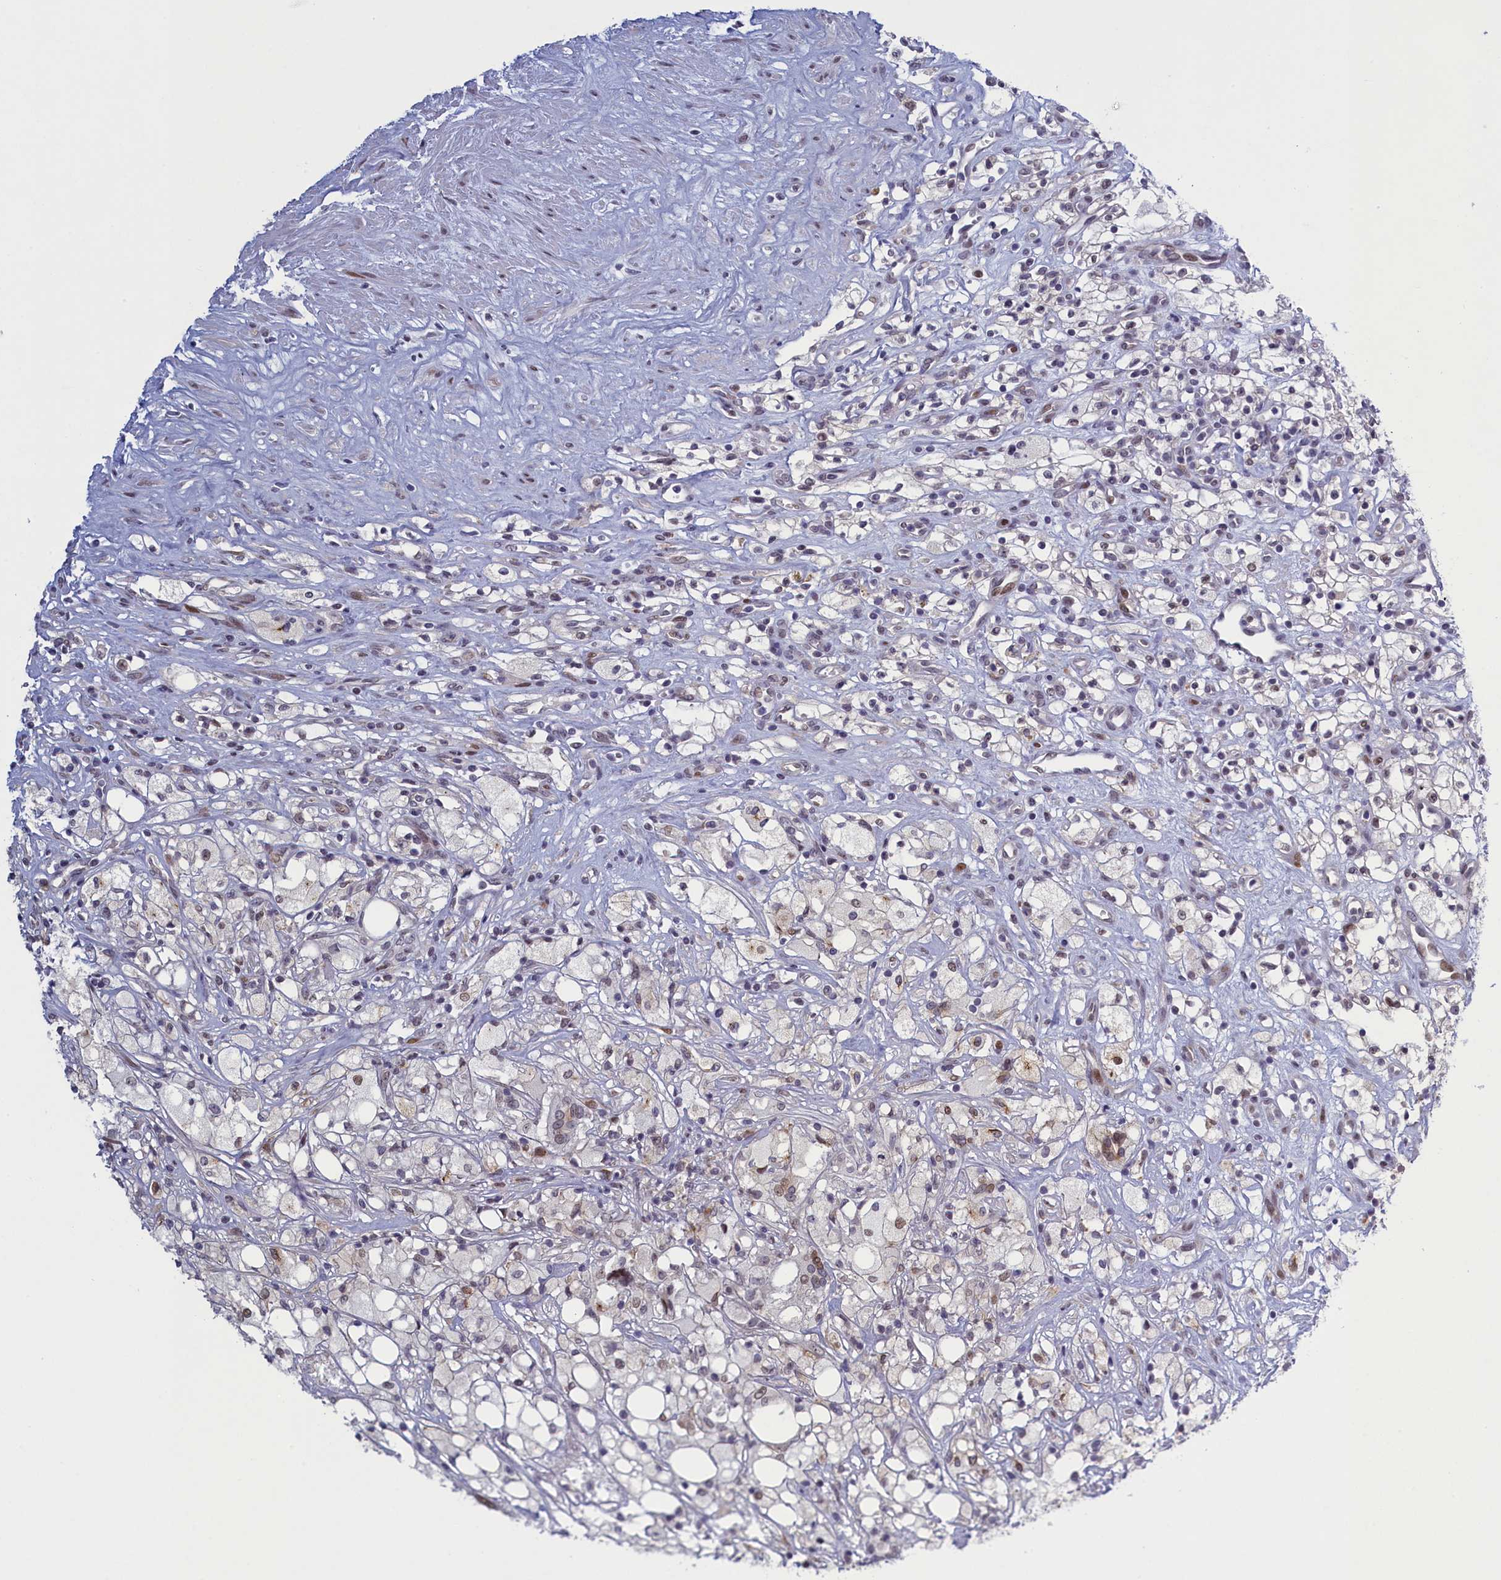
{"staining": {"intensity": "moderate", "quantity": "<25%", "location": "nuclear"}, "tissue": "renal cancer", "cell_type": "Tumor cells", "image_type": "cancer", "snomed": [{"axis": "morphology", "description": "Adenocarcinoma, NOS"}, {"axis": "topography", "description": "Kidney"}], "caption": "A low amount of moderate nuclear expression is present in approximately <25% of tumor cells in renal cancer tissue.", "gene": "ATF7IP2", "patient": {"sex": "male", "age": 59}}